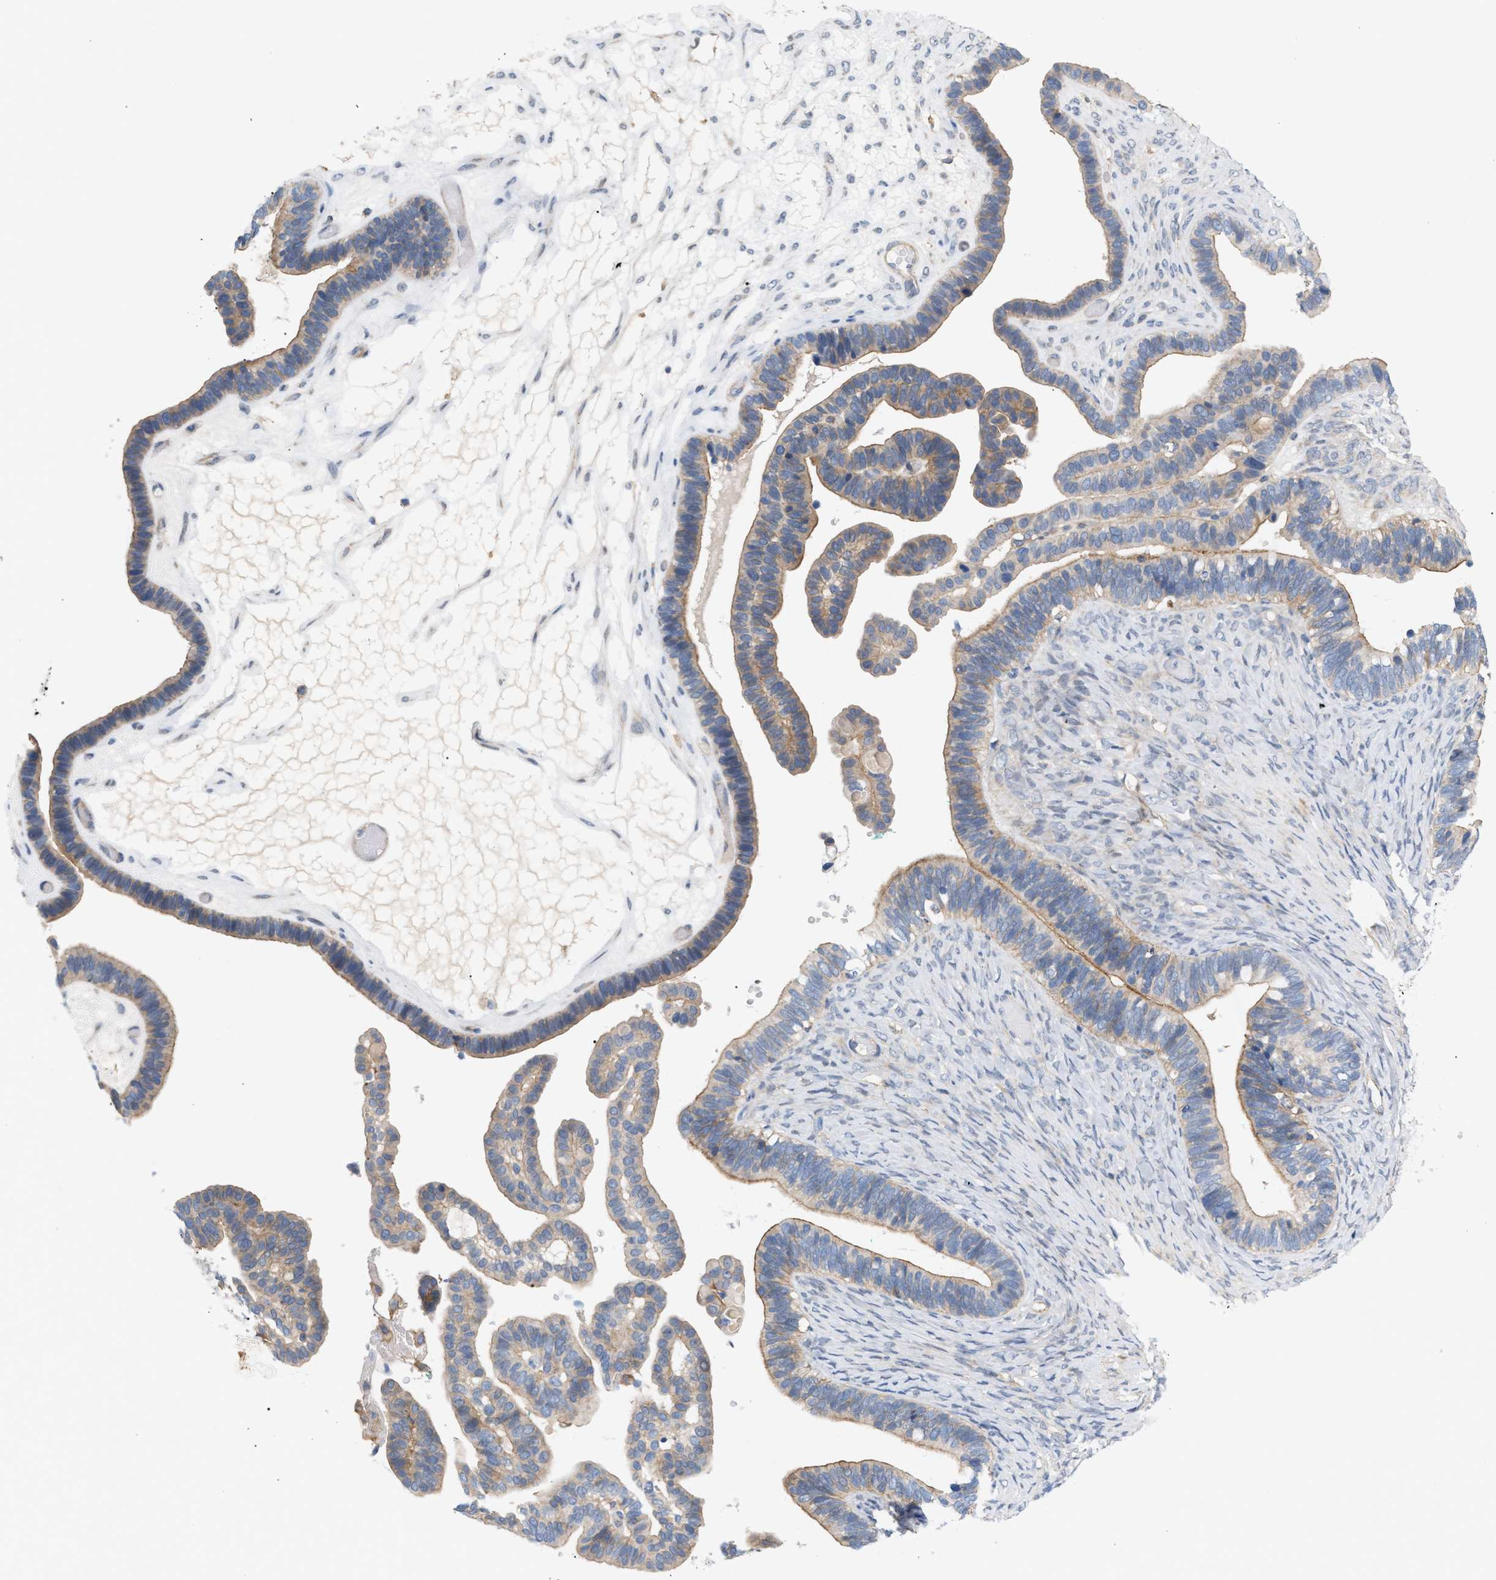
{"staining": {"intensity": "weak", "quantity": ">75%", "location": "cytoplasmic/membranous"}, "tissue": "ovarian cancer", "cell_type": "Tumor cells", "image_type": "cancer", "snomed": [{"axis": "morphology", "description": "Cystadenocarcinoma, serous, NOS"}, {"axis": "topography", "description": "Ovary"}], "caption": "Ovarian cancer (serous cystadenocarcinoma) stained with IHC shows weak cytoplasmic/membranous positivity in approximately >75% of tumor cells. (Stains: DAB in brown, nuclei in blue, Microscopy: brightfield microscopy at high magnification).", "gene": "LRCH1", "patient": {"sex": "female", "age": 56}}